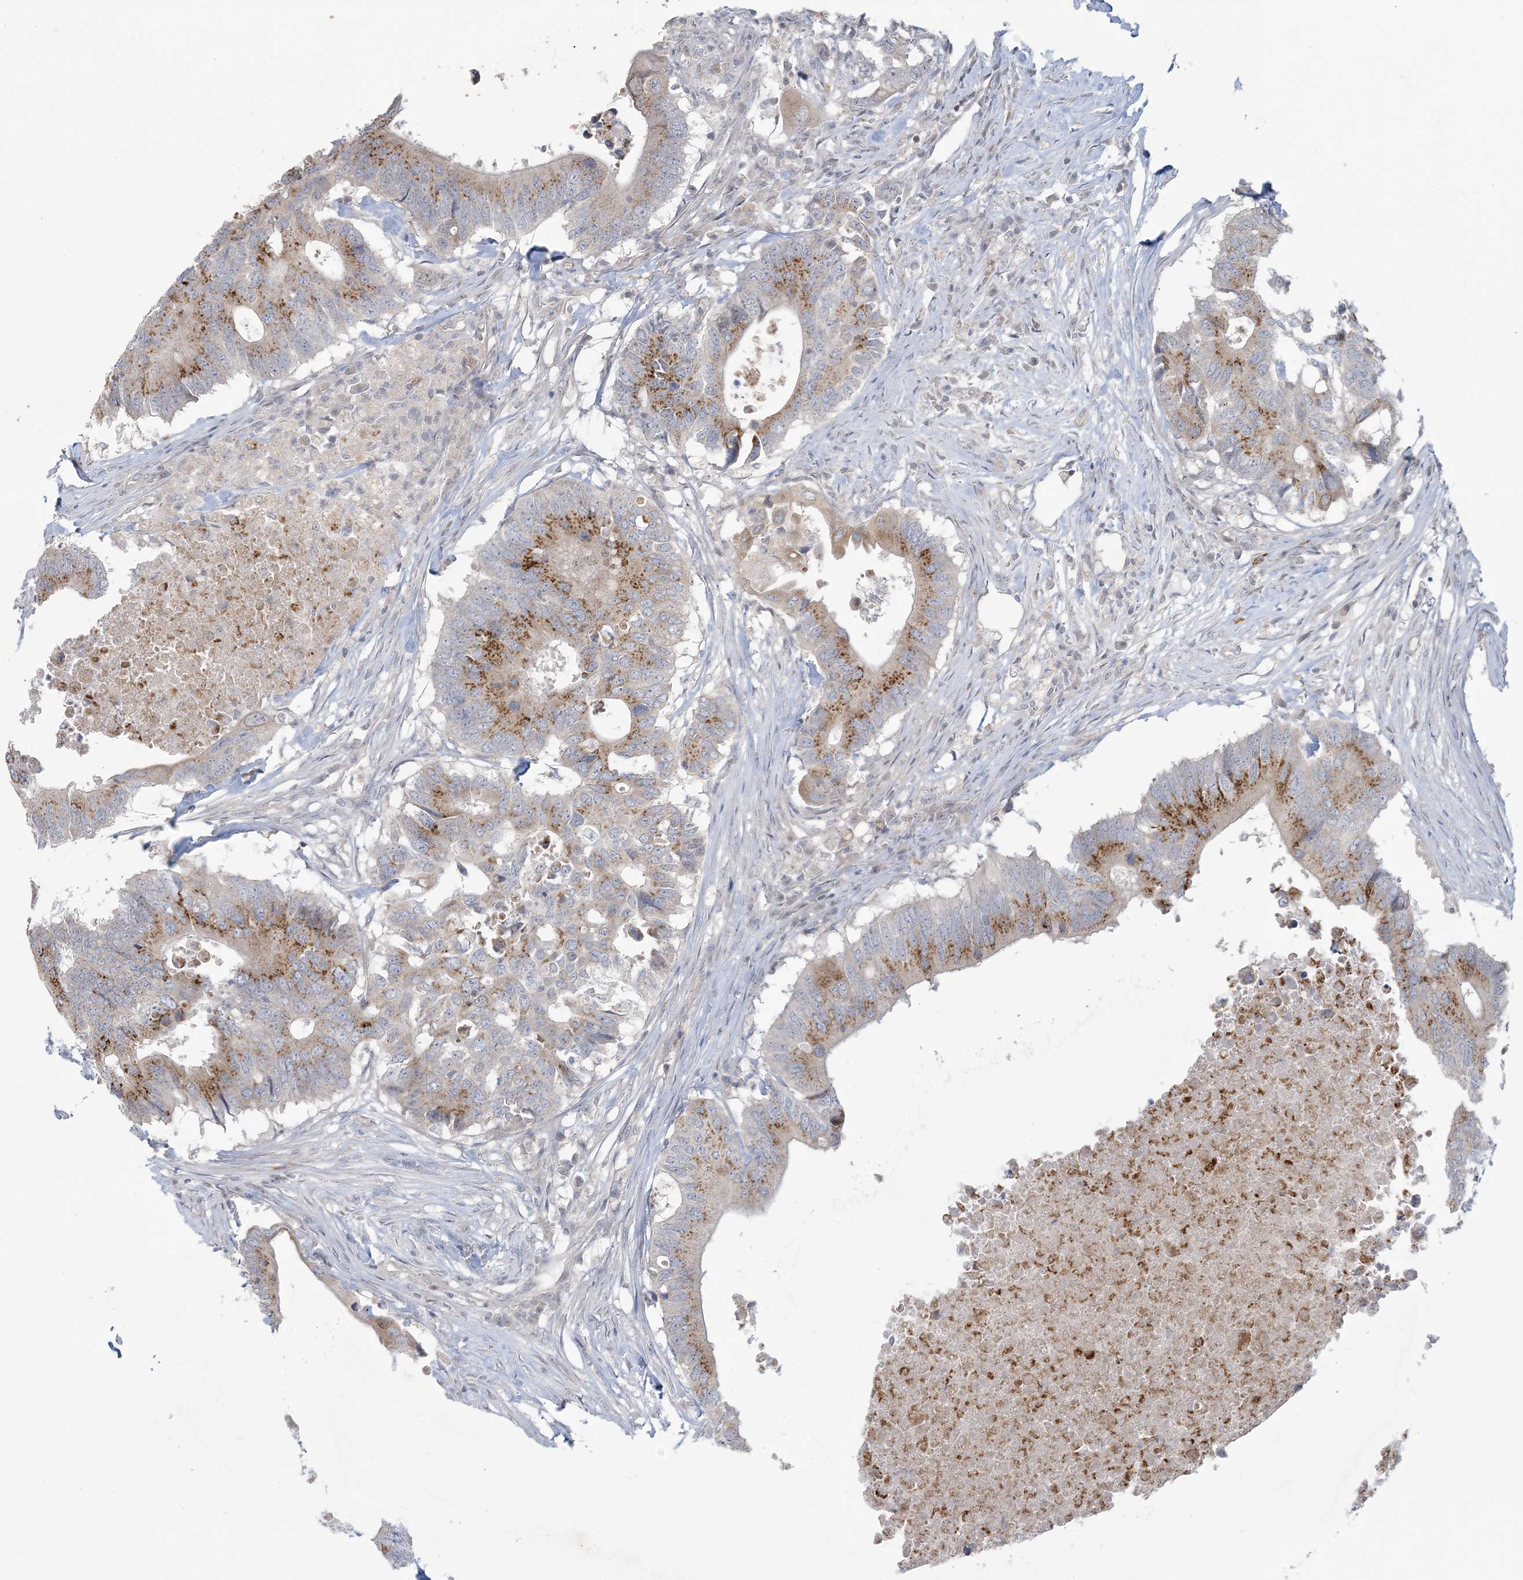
{"staining": {"intensity": "moderate", "quantity": ">75%", "location": "cytoplasmic/membranous"}, "tissue": "colorectal cancer", "cell_type": "Tumor cells", "image_type": "cancer", "snomed": [{"axis": "morphology", "description": "Adenocarcinoma, NOS"}, {"axis": "topography", "description": "Colon"}], "caption": "Immunohistochemical staining of human colorectal adenocarcinoma displays moderate cytoplasmic/membranous protein positivity in approximately >75% of tumor cells. (DAB (3,3'-diaminobenzidine) = brown stain, brightfield microscopy at high magnification).", "gene": "KIF3A", "patient": {"sex": "male", "age": 71}}